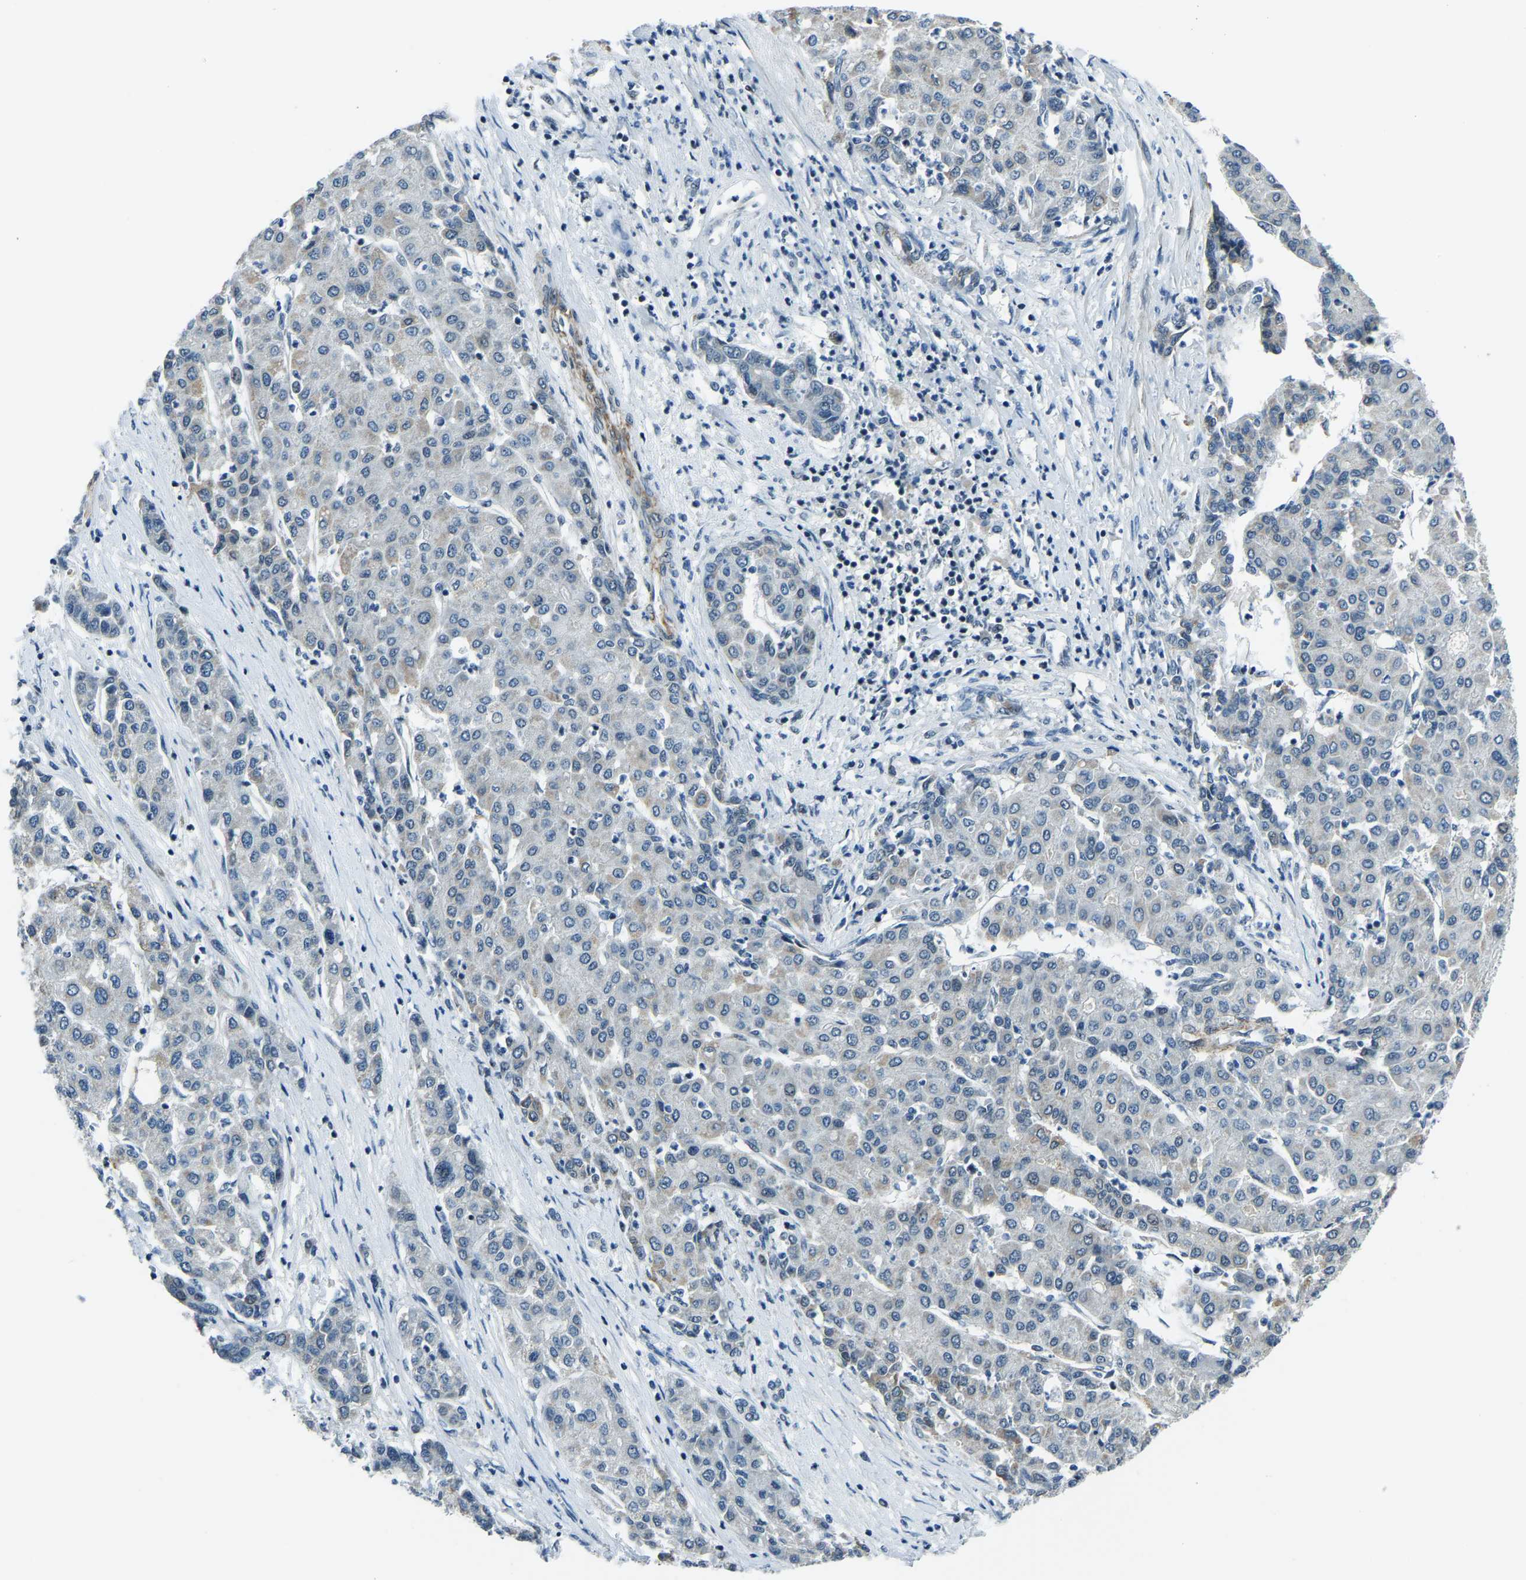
{"staining": {"intensity": "negative", "quantity": "none", "location": "none"}, "tissue": "liver cancer", "cell_type": "Tumor cells", "image_type": "cancer", "snomed": [{"axis": "morphology", "description": "Carcinoma, Hepatocellular, NOS"}, {"axis": "topography", "description": "Liver"}], "caption": "An image of human liver cancer (hepatocellular carcinoma) is negative for staining in tumor cells.", "gene": "PRCC", "patient": {"sex": "male", "age": 65}}